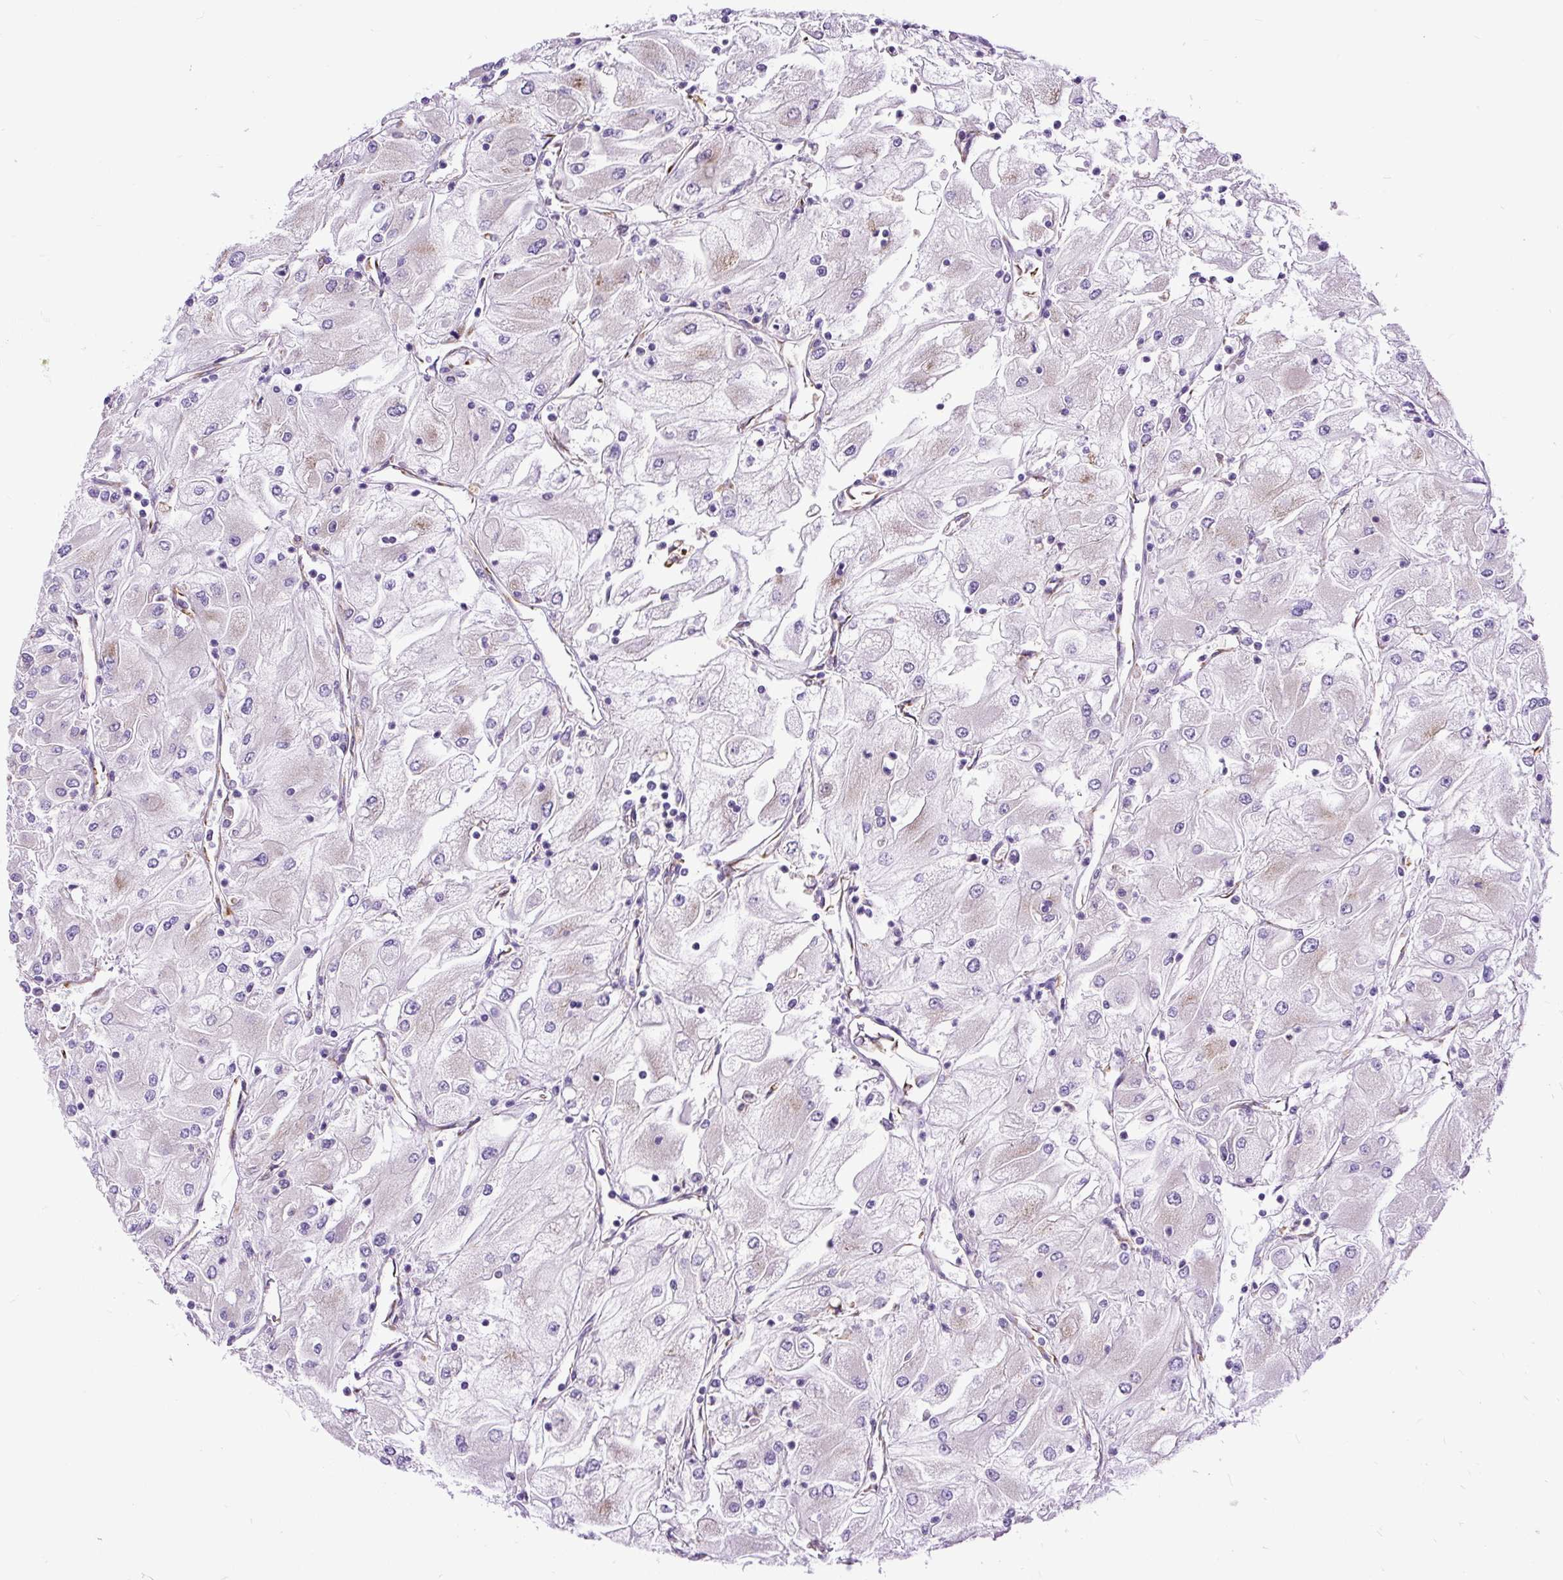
{"staining": {"intensity": "weak", "quantity": "<25%", "location": "cytoplasmic/membranous"}, "tissue": "renal cancer", "cell_type": "Tumor cells", "image_type": "cancer", "snomed": [{"axis": "morphology", "description": "Adenocarcinoma, NOS"}, {"axis": "topography", "description": "Kidney"}], "caption": "Renal cancer was stained to show a protein in brown. There is no significant staining in tumor cells.", "gene": "DDOST", "patient": {"sex": "male", "age": 80}}